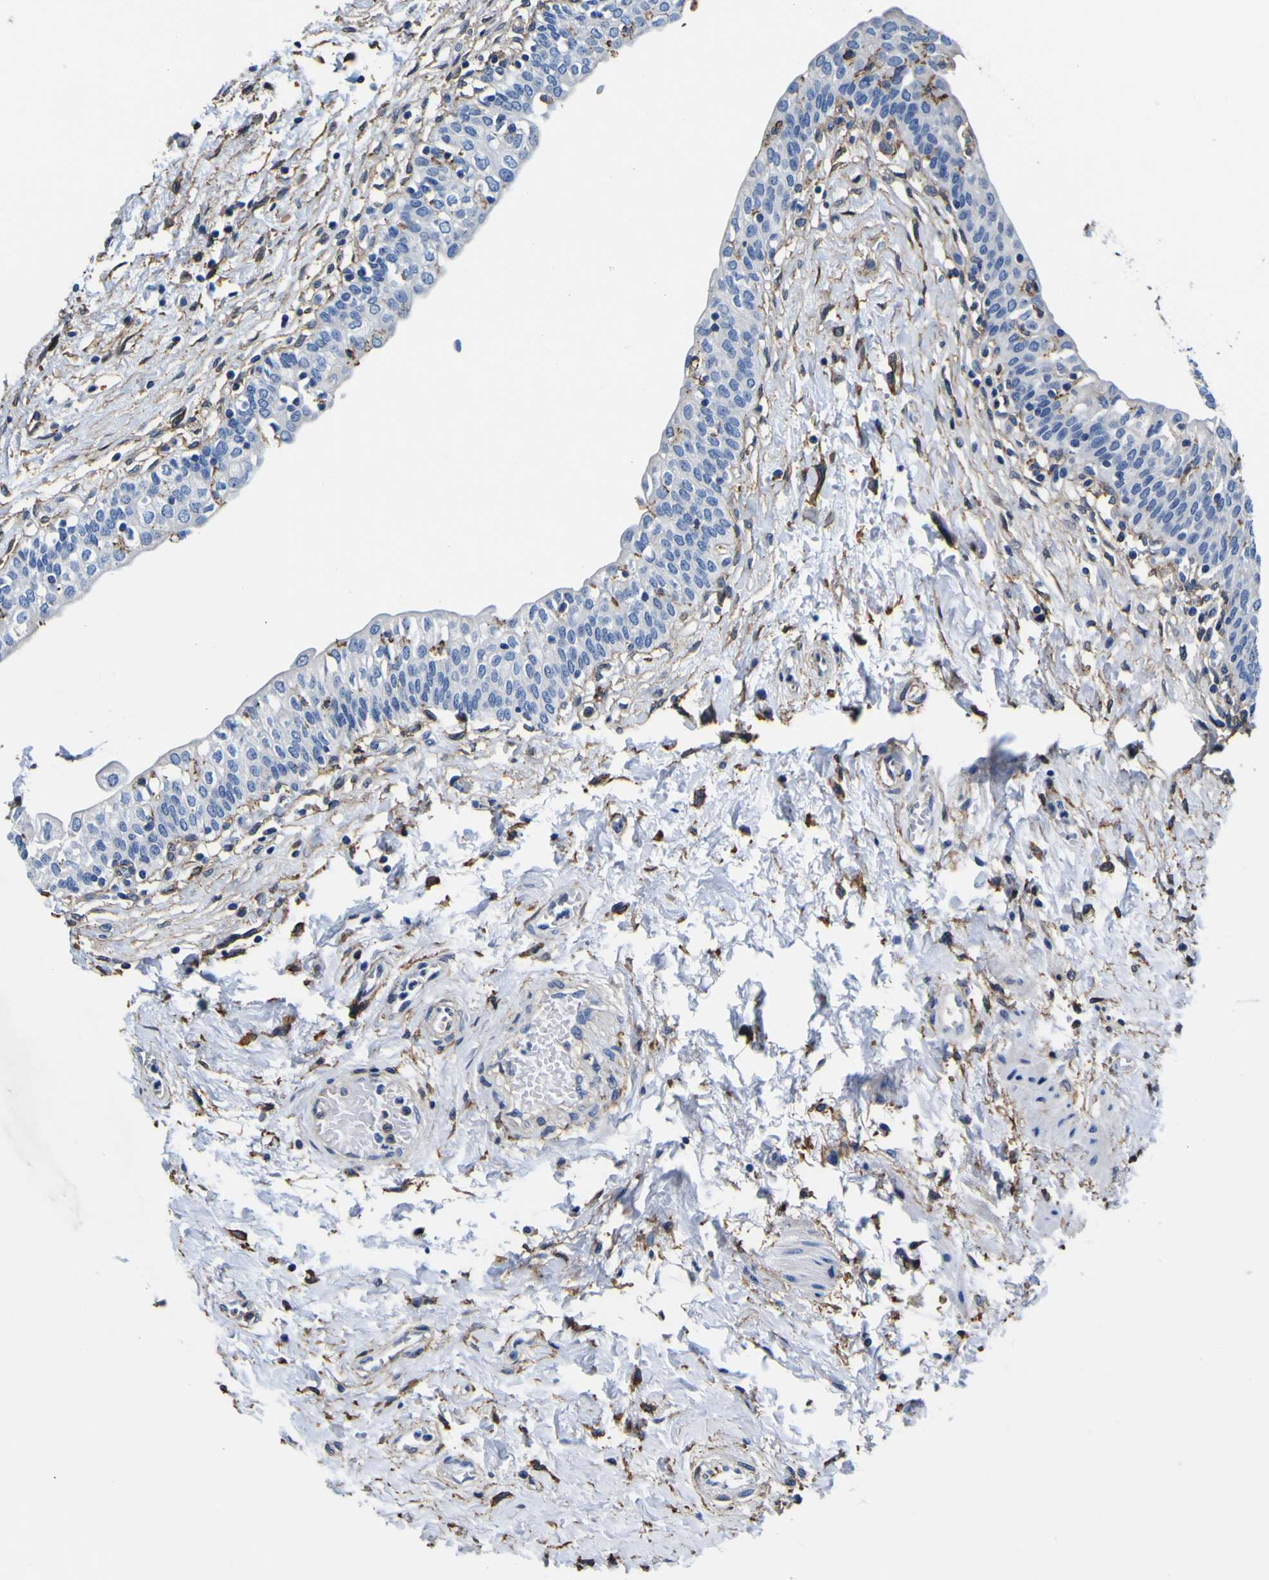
{"staining": {"intensity": "moderate", "quantity": "<25%", "location": "cytoplasmic/membranous"}, "tissue": "urinary bladder", "cell_type": "Urothelial cells", "image_type": "normal", "snomed": [{"axis": "morphology", "description": "Normal tissue, NOS"}, {"axis": "topography", "description": "Urinary bladder"}], "caption": "Protein staining of unremarkable urinary bladder demonstrates moderate cytoplasmic/membranous positivity in about <25% of urothelial cells. Nuclei are stained in blue.", "gene": "PXDN", "patient": {"sex": "male", "age": 55}}